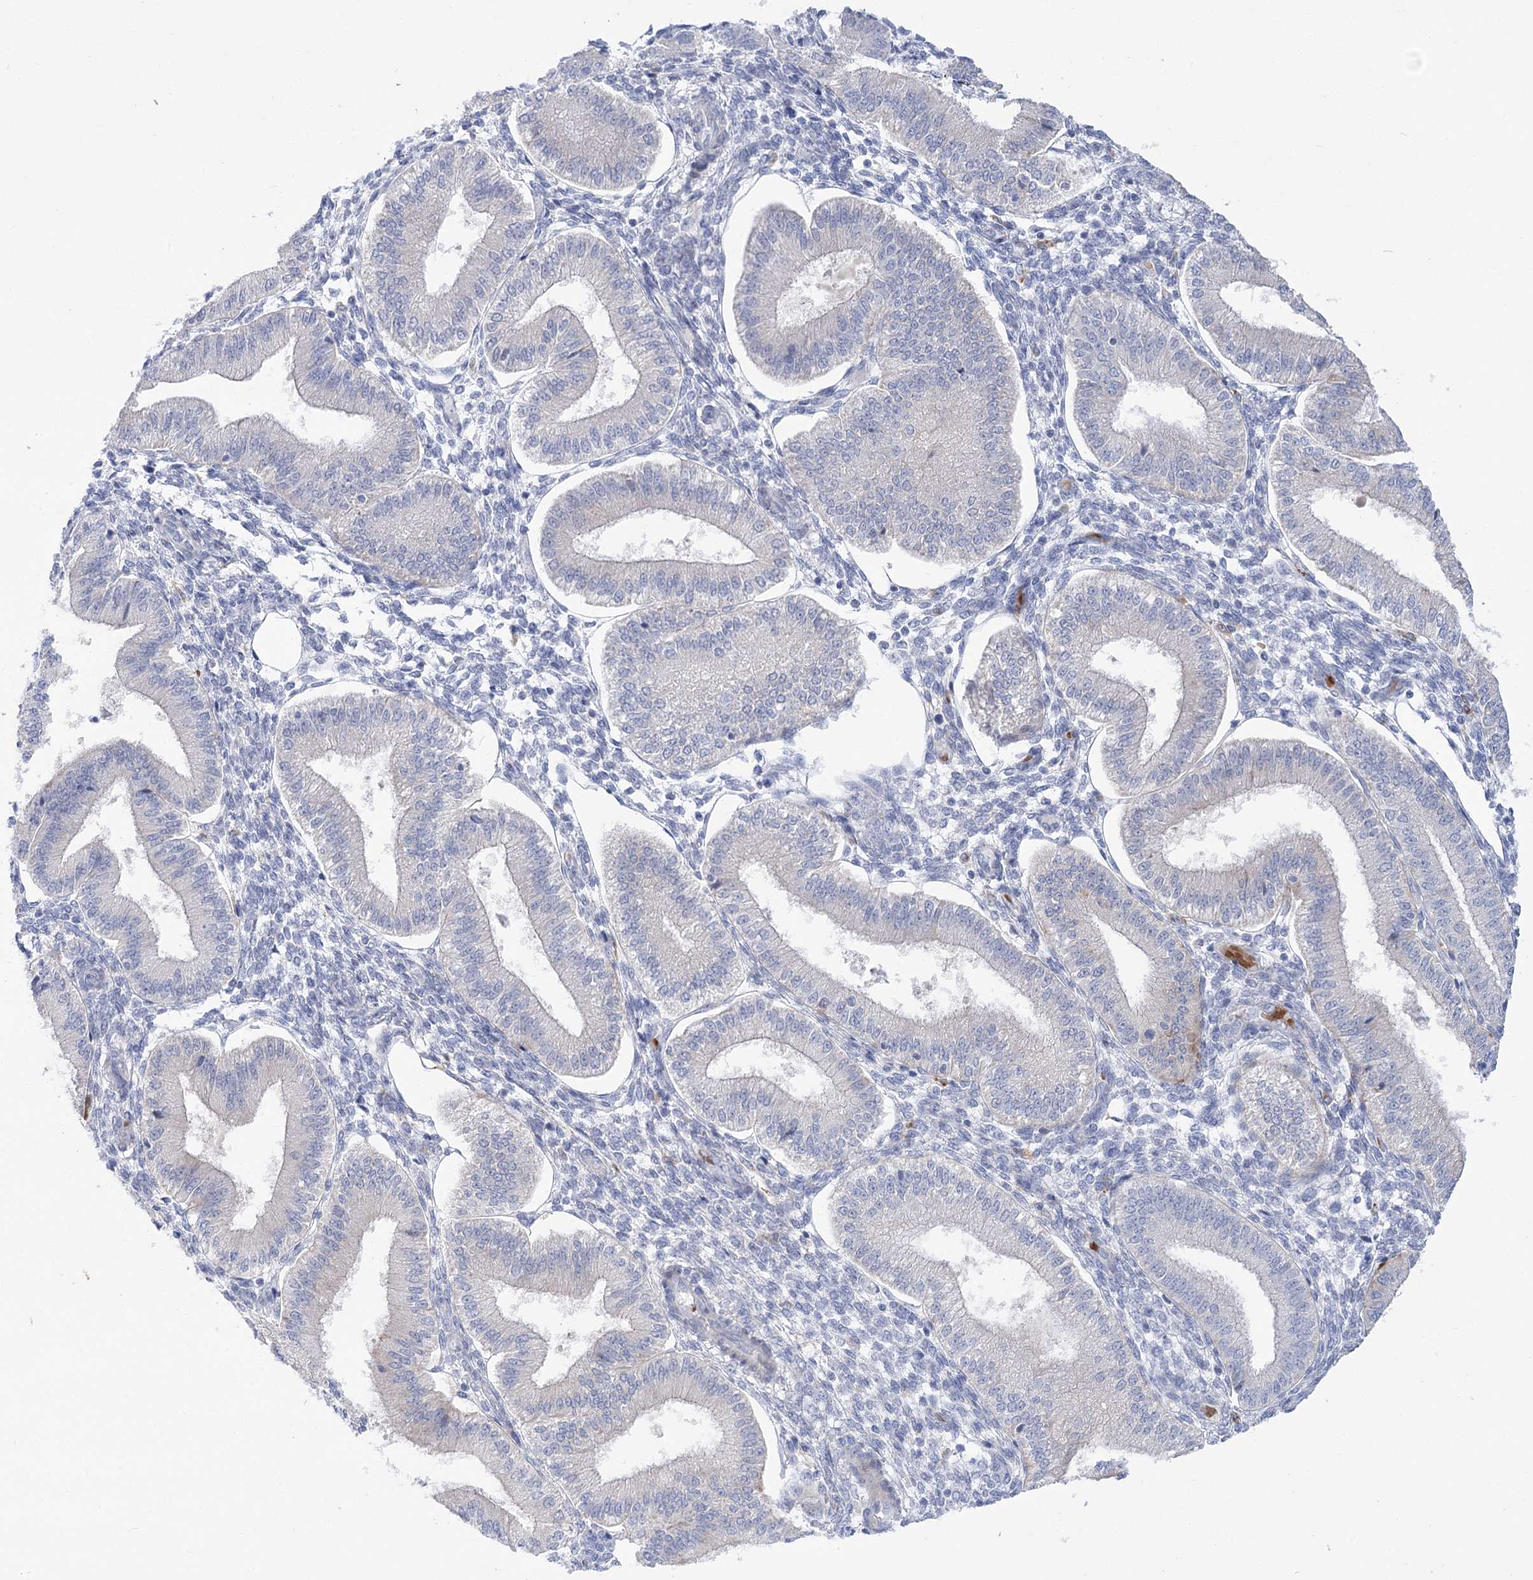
{"staining": {"intensity": "negative", "quantity": "none", "location": "none"}, "tissue": "endometrium", "cell_type": "Cells in endometrial stroma", "image_type": "normal", "snomed": [{"axis": "morphology", "description": "Normal tissue, NOS"}, {"axis": "topography", "description": "Endometrium"}], "caption": "Immunohistochemistry (IHC) of normal endometrium displays no positivity in cells in endometrial stroma.", "gene": "SIAE", "patient": {"sex": "female", "age": 39}}